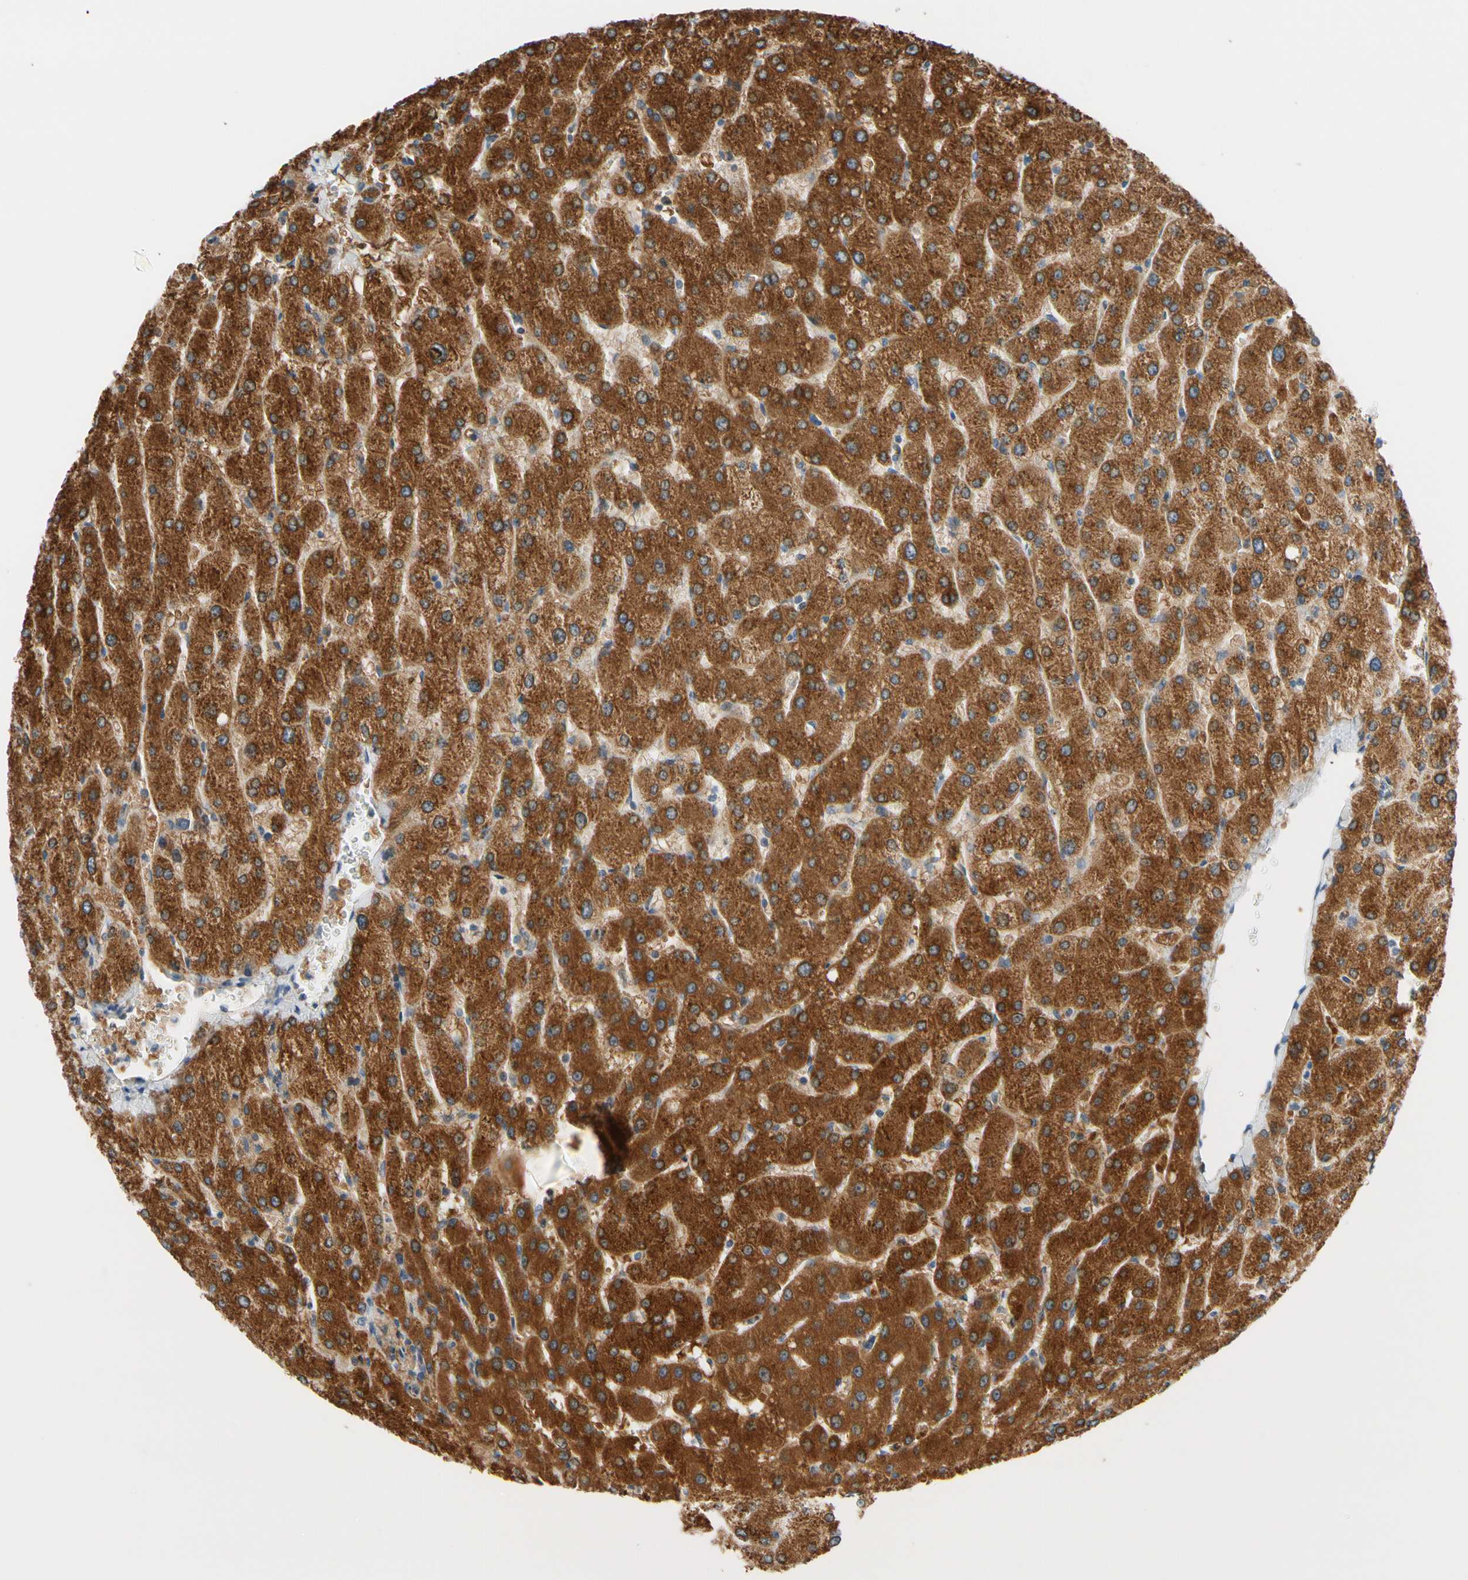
{"staining": {"intensity": "weak", "quantity": ">75%", "location": "cytoplasmic/membranous"}, "tissue": "liver", "cell_type": "Cholangiocytes", "image_type": "normal", "snomed": [{"axis": "morphology", "description": "Normal tissue, NOS"}, {"axis": "topography", "description": "Liver"}], "caption": "Liver stained for a protein (brown) displays weak cytoplasmic/membranous positive expression in approximately >75% of cholangiocytes.", "gene": "CFAP36", "patient": {"sex": "male", "age": 55}}